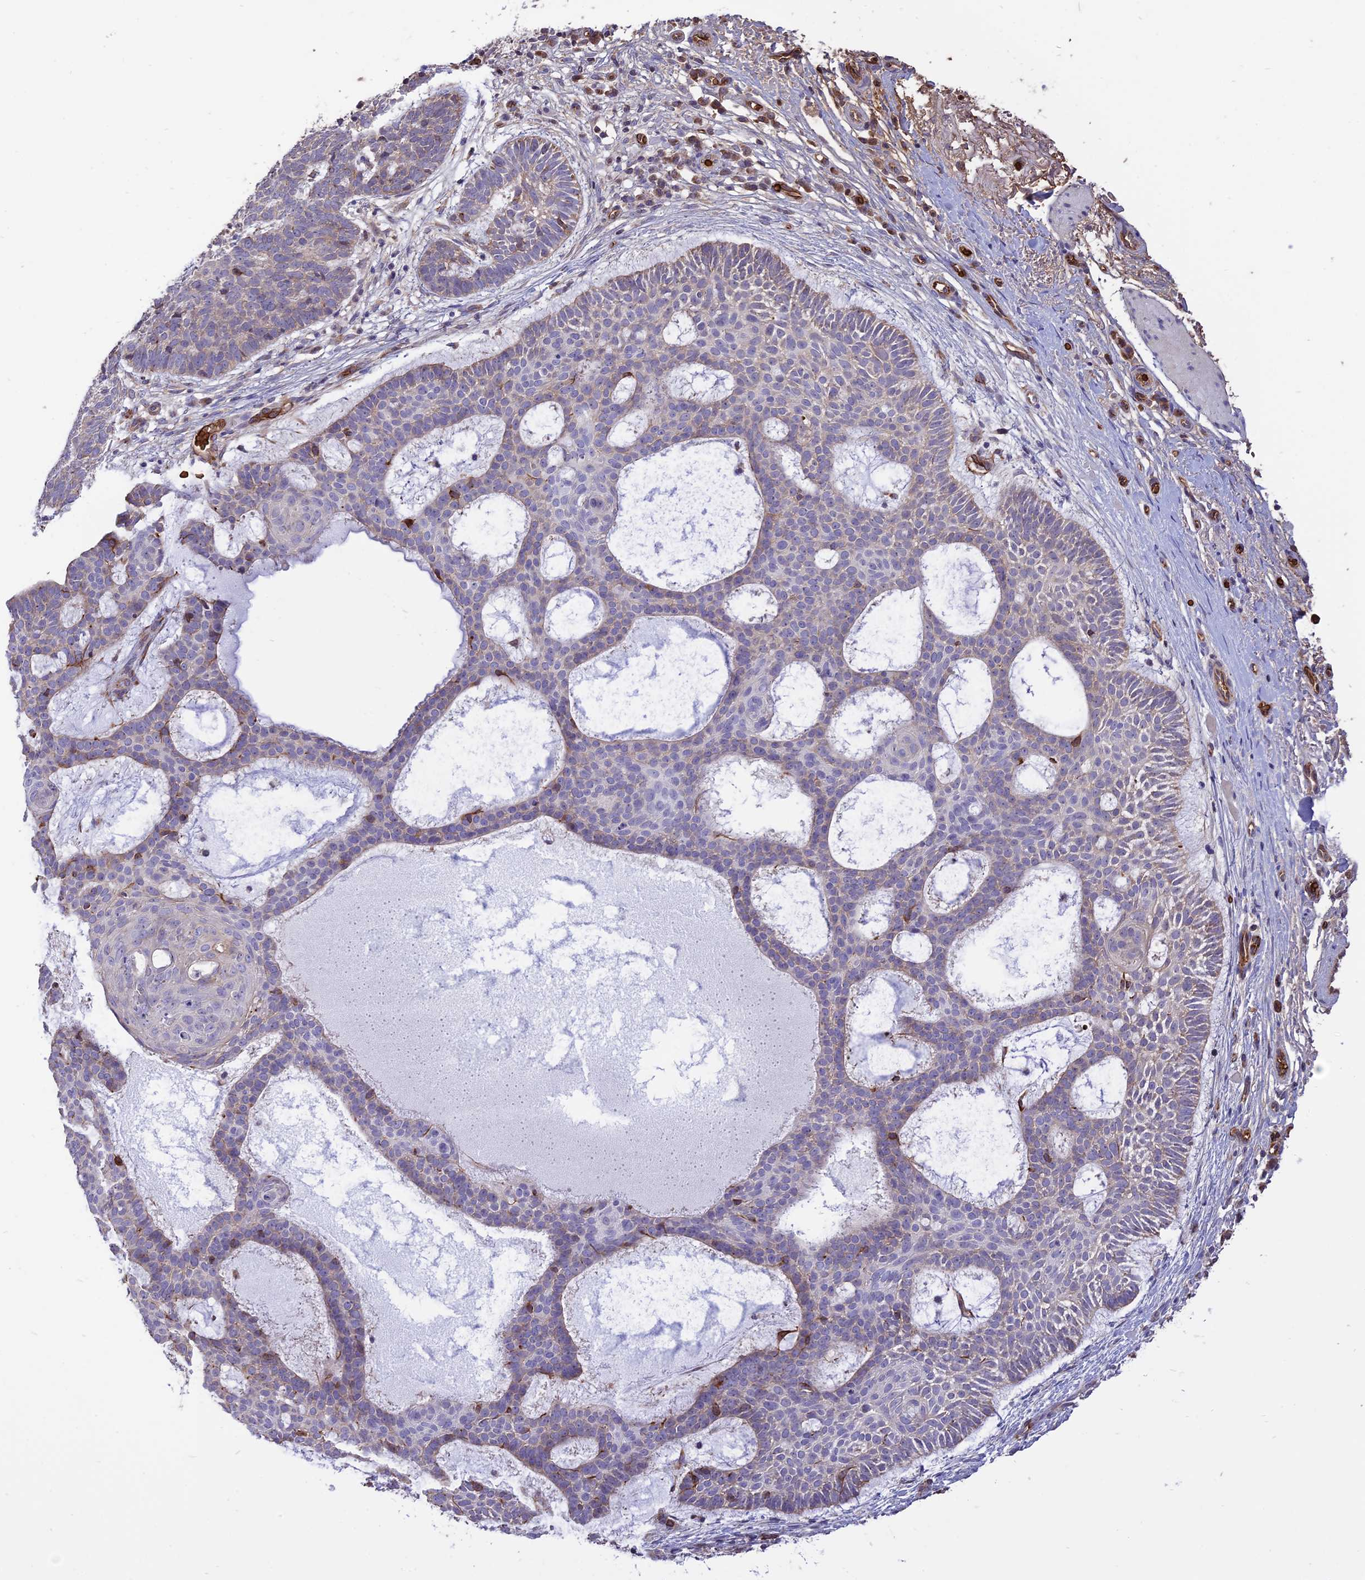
{"staining": {"intensity": "weak", "quantity": "<25%", "location": "cytoplasmic/membranous"}, "tissue": "skin cancer", "cell_type": "Tumor cells", "image_type": "cancer", "snomed": [{"axis": "morphology", "description": "Basal cell carcinoma"}, {"axis": "topography", "description": "Skin"}], "caption": "Immunohistochemistry micrograph of neoplastic tissue: skin basal cell carcinoma stained with DAB (3,3'-diaminobenzidine) displays no significant protein positivity in tumor cells.", "gene": "TTC4", "patient": {"sex": "male", "age": 85}}